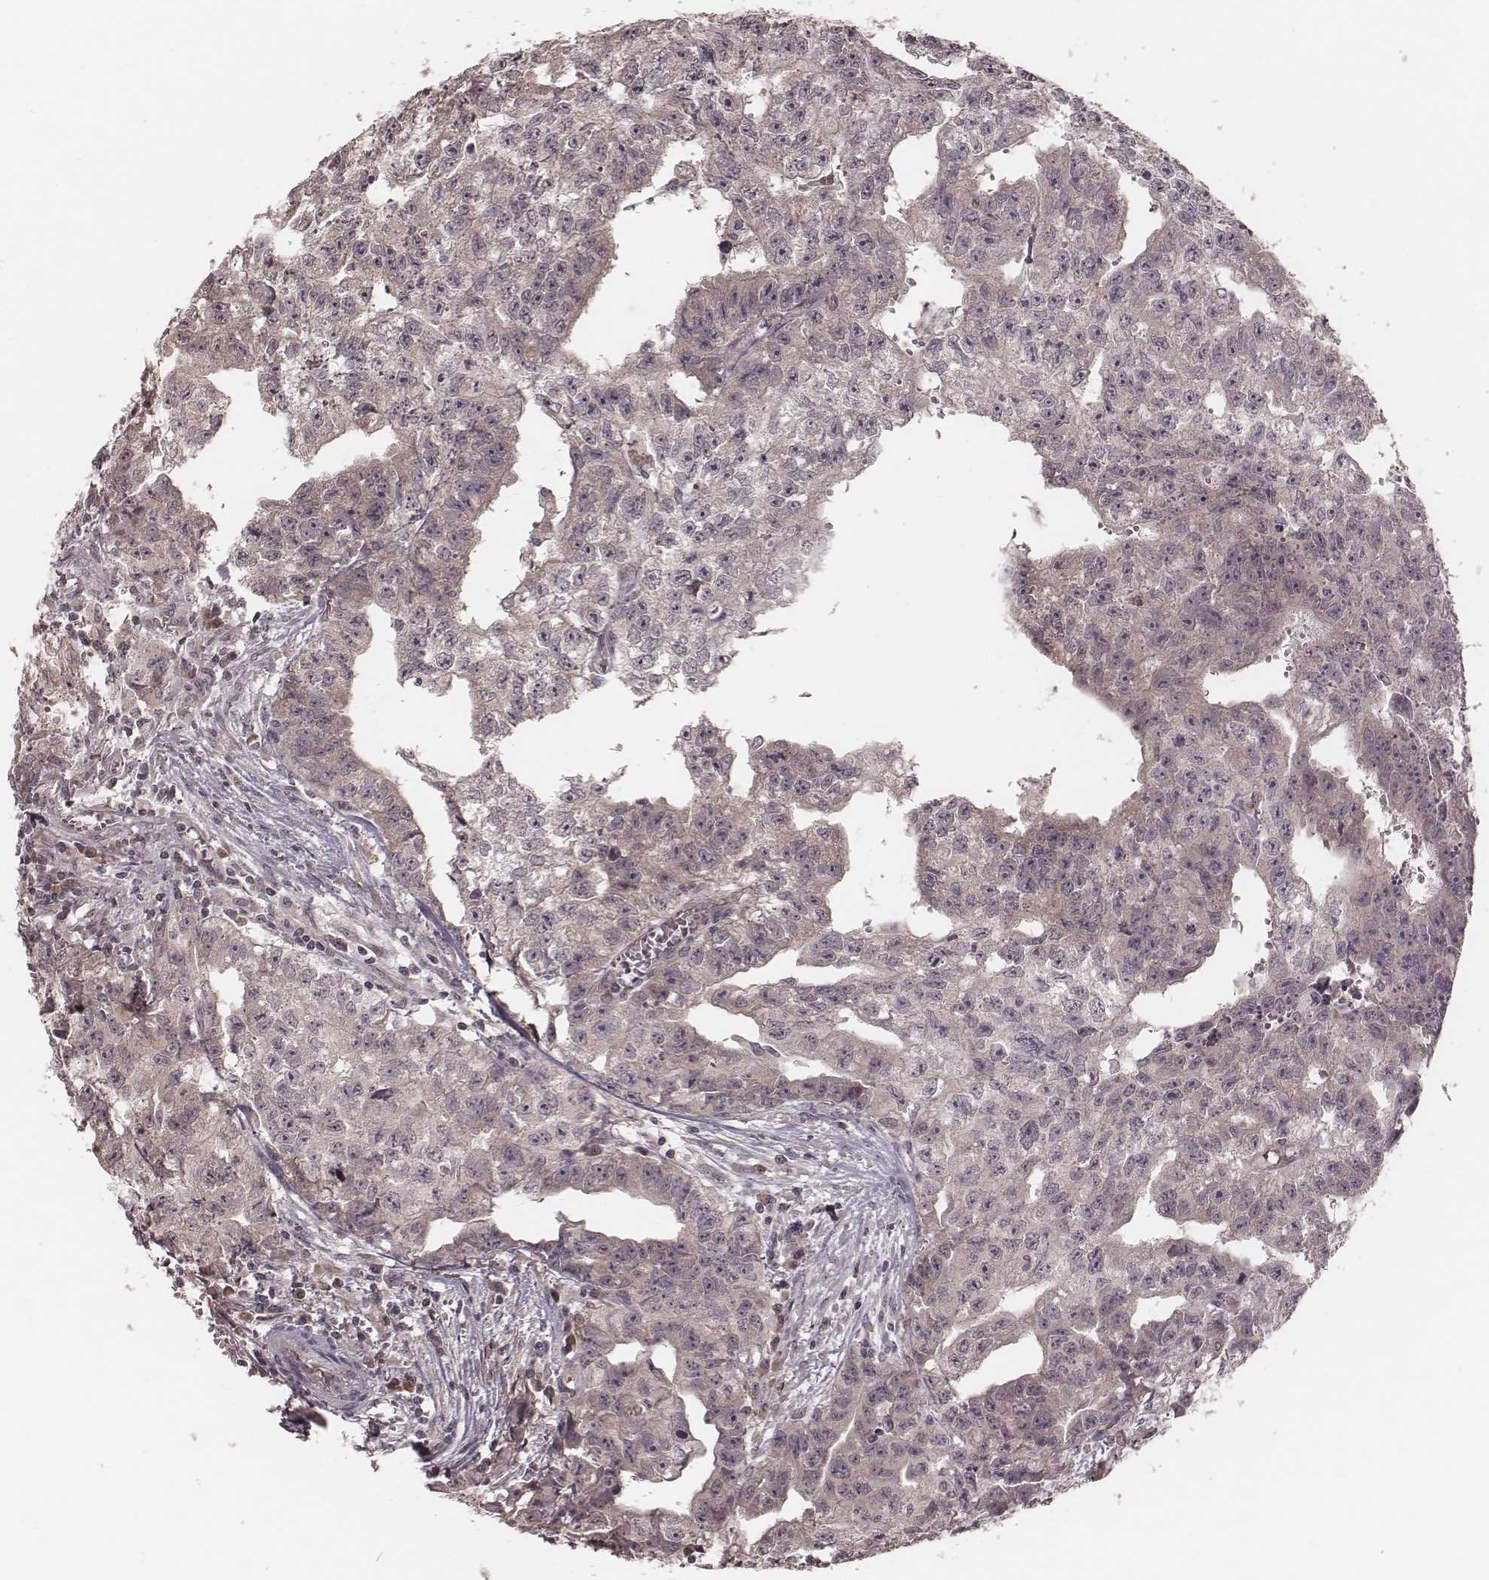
{"staining": {"intensity": "negative", "quantity": "none", "location": "none"}, "tissue": "testis cancer", "cell_type": "Tumor cells", "image_type": "cancer", "snomed": [{"axis": "morphology", "description": "Carcinoma, Embryonal, NOS"}, {"axis": "morphology", "description": "Teratoma, malignant, NOS"}, {"axis": "topography", "description": "Testis"}], "caption": "High power microscopy image of an immunohistochemistry (IHC) image of testis teratoma (malignant), revealing no significant positivity in tumor cells.", "gene": "IL5", "patient": {"sex": "male", "age": 24}}